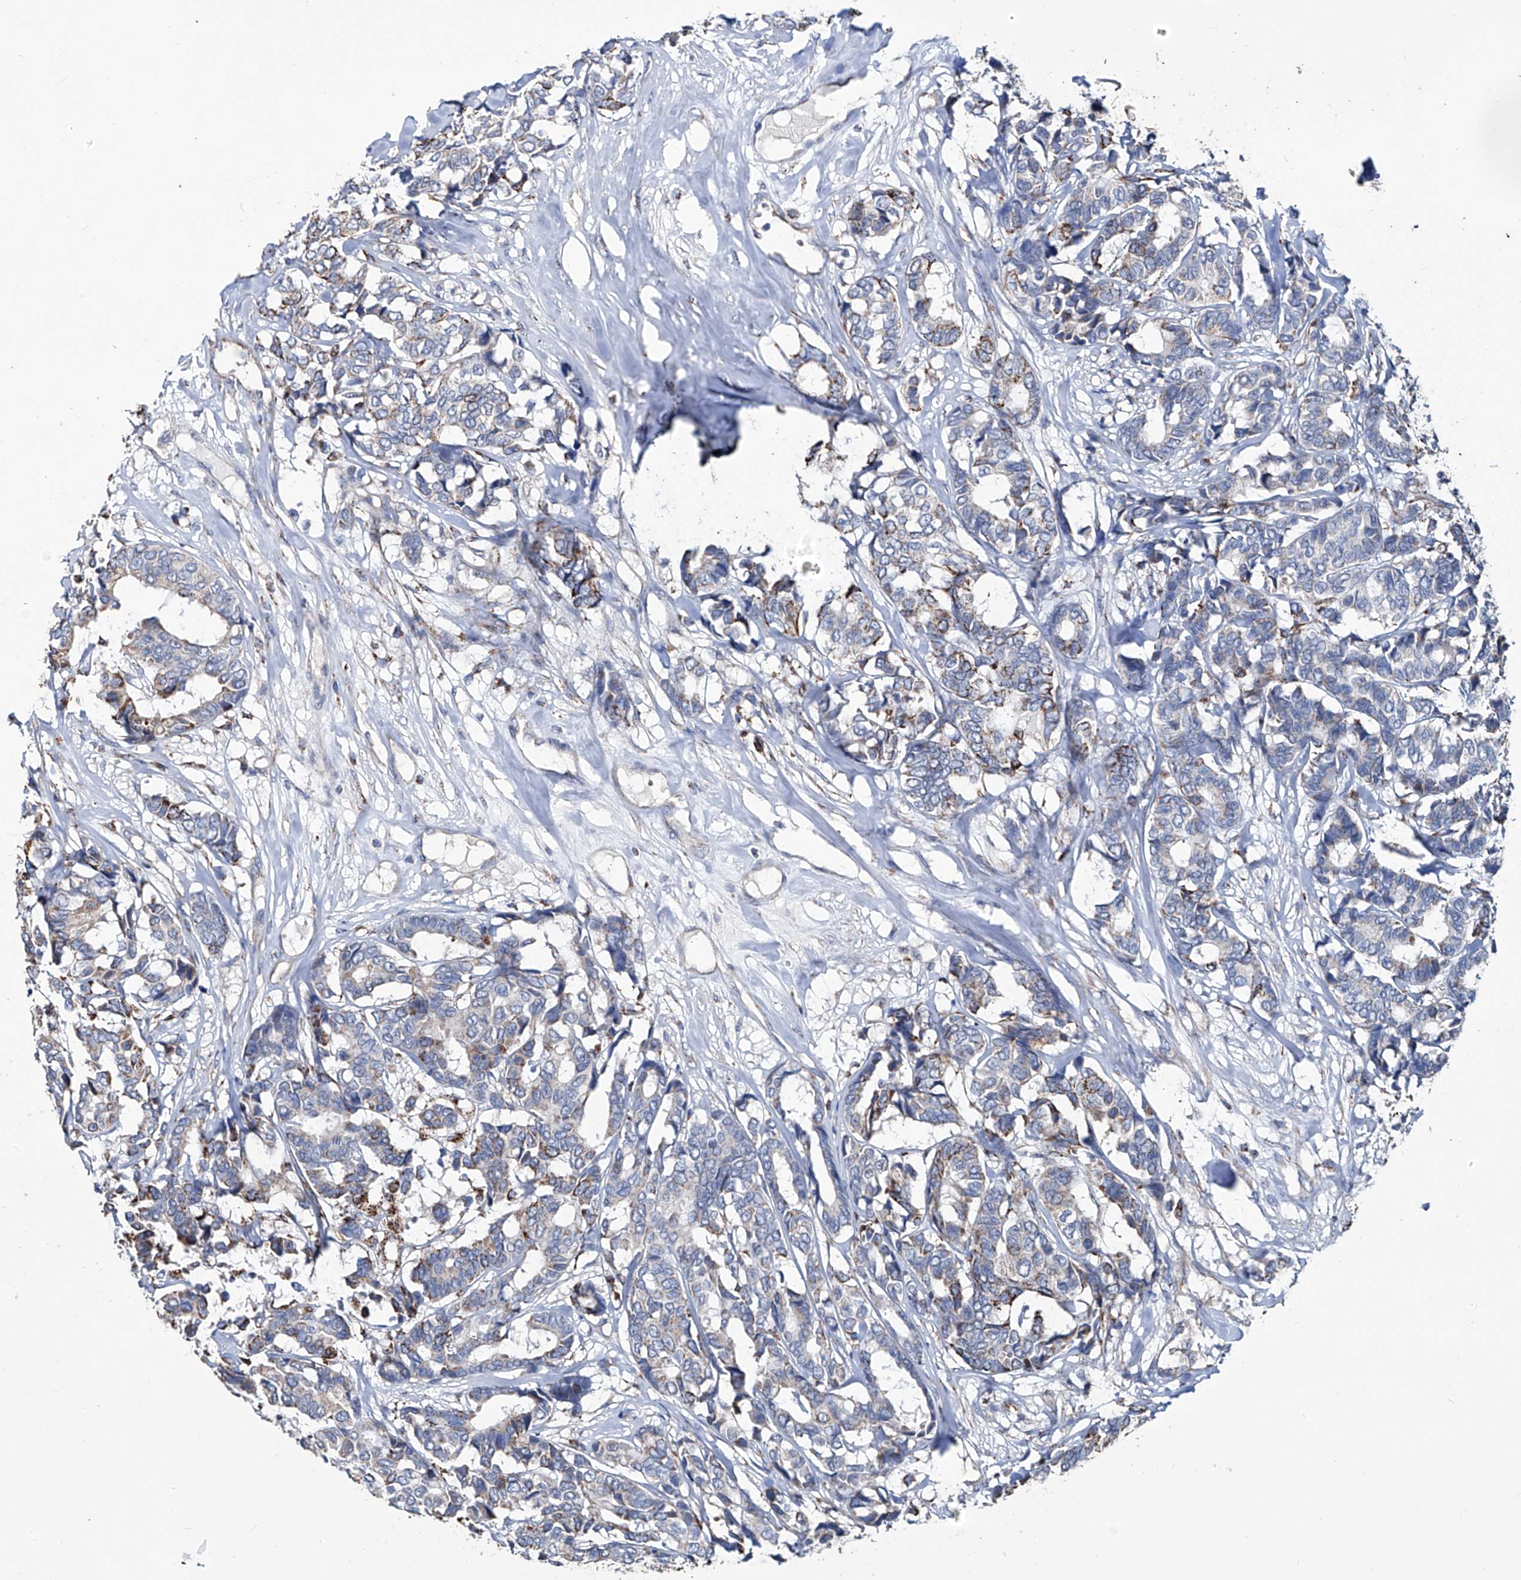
{"staining": {"intensity": "moderate", "quantity": "<25%", "location": "cytoplasmic/membranous"}, "tissue": "breast cancer", "cell_type": "Tumor cells", "image_type": "cancer", "snomed": [{"axis": "morphology", "description": "Duct carcinoma"}, {"axis": "topography", "description": "Breast"}], "caption": "The image reveals immunohistochemical staining of breast cancer. There is moderate cytoplasmic/membranous staining is present in about <25% of tumor cells.", "gene": "NHS", "patient": {"sex": "female", "age": 87}}